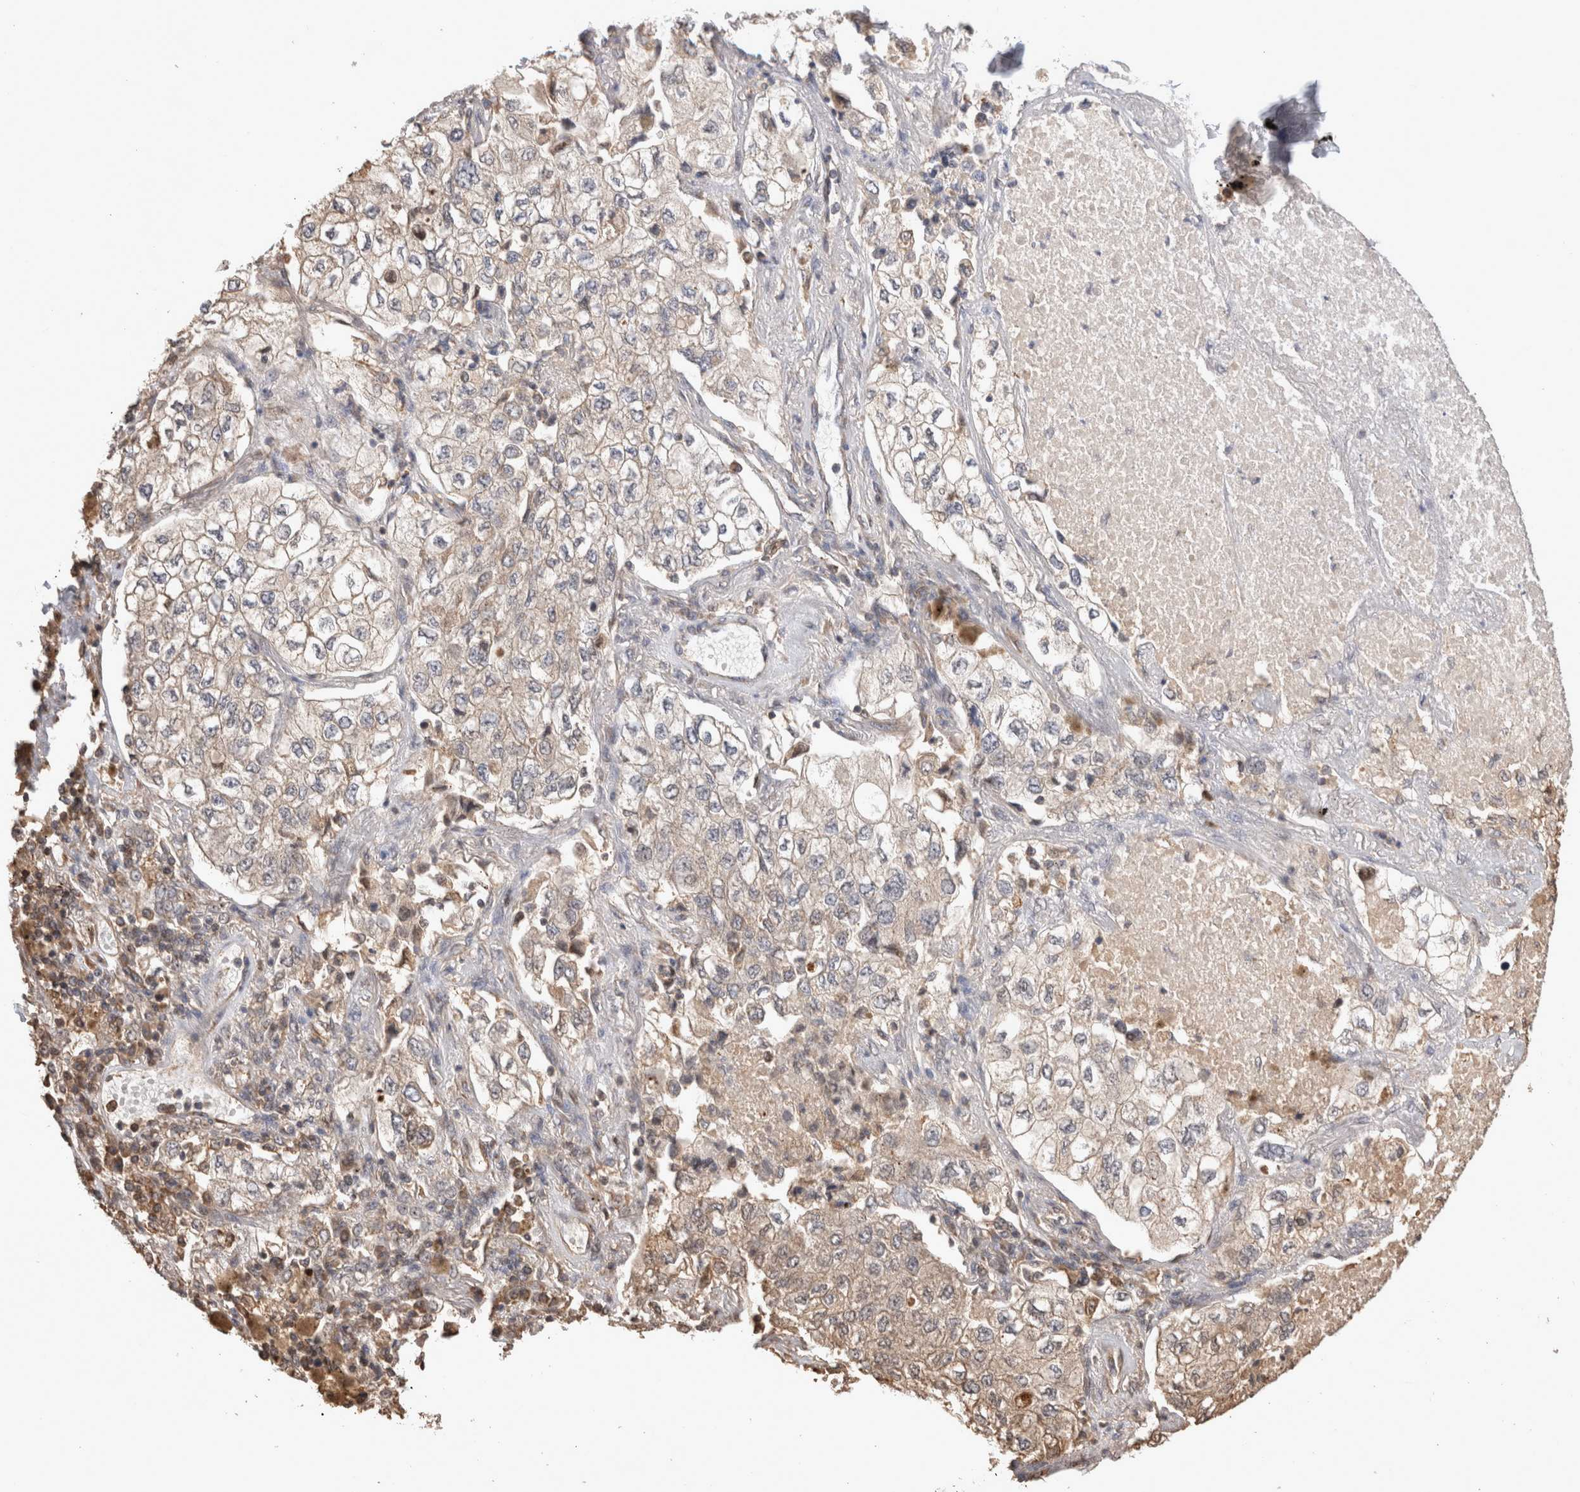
{"staining": {"intensity": "weak", "quantity": "25%-75%", "location": "cytoplasmic/membranous"}, "tissue": "lung cancer", "cell_type": "Tumor cells", "image_type": "cancer", "snomed": [{"axis": "morphology", "description": "Adenocarcinoma, NOS"}, {"axis": "topography", "description": "Lung"}], "caption": "Human adenocarcinoma (lung) stained for a protein (brown) reveals weak cytoplasmic/membranous positive staining in approximately 25%-75% of tumor cells.", "gene": "IMMP2L", "patient": {"sex": "male", "age": 63}}